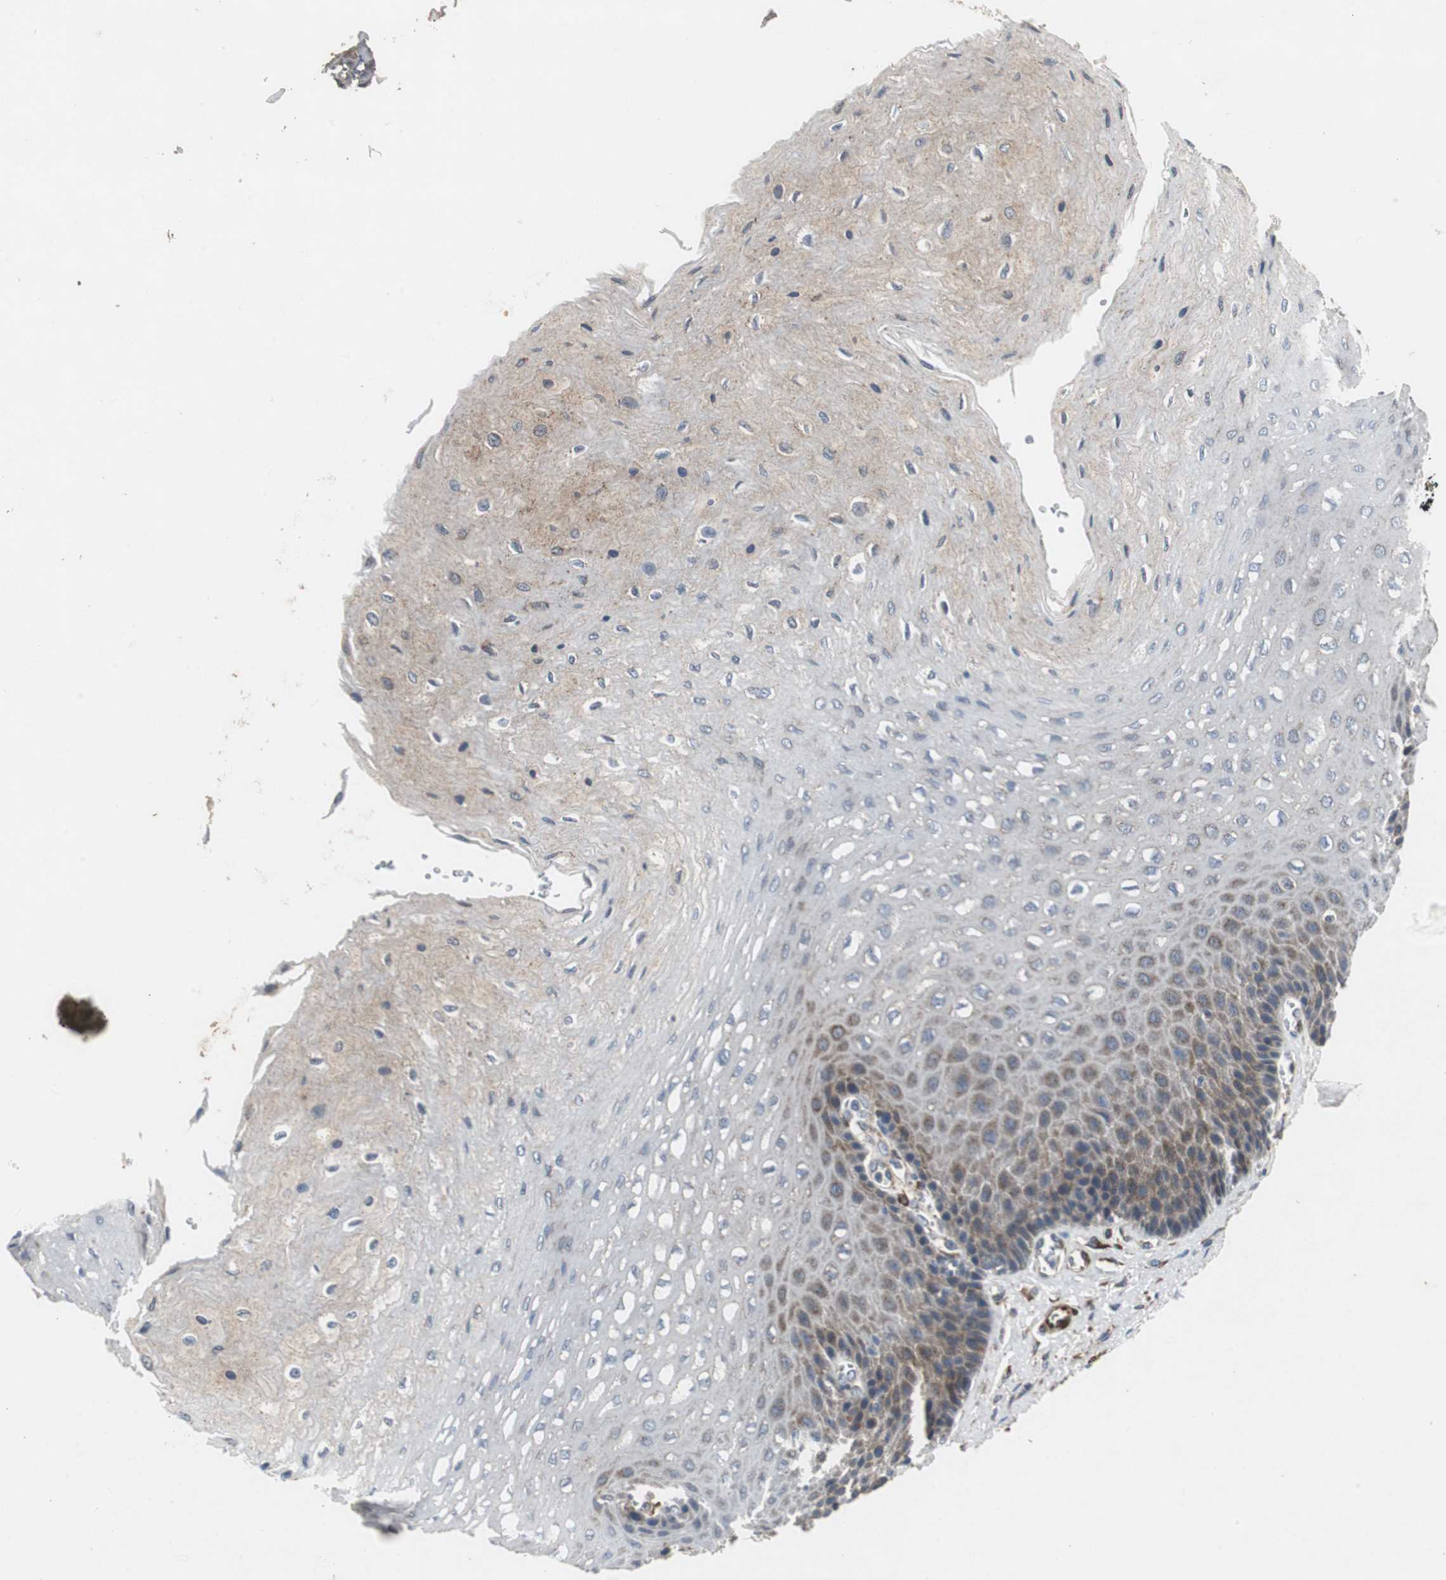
{"staining": {"intensity": "moderate", "quantity": "25%-75%", "location": "cytoplasmic/membranous"}, "tissue": "esophagus", "cell_type": "Squamous epithelial cells", "image_type": "normal", "snomed": [{"axis": "morphology", "description": "Normal tissue, NOS"}, {"axis": "topography", "description": "Esophagus"}], "caption": "This histopathology image demonstrates immunohistochemistry staining of unremarkable human esophagus, with medium moderate cytoplasmic/membranous positivity in approximately 25%-75% of squamous epithelial cells.", "gene": "ISCU", "patient": {"sex": "female", "age": 72}}